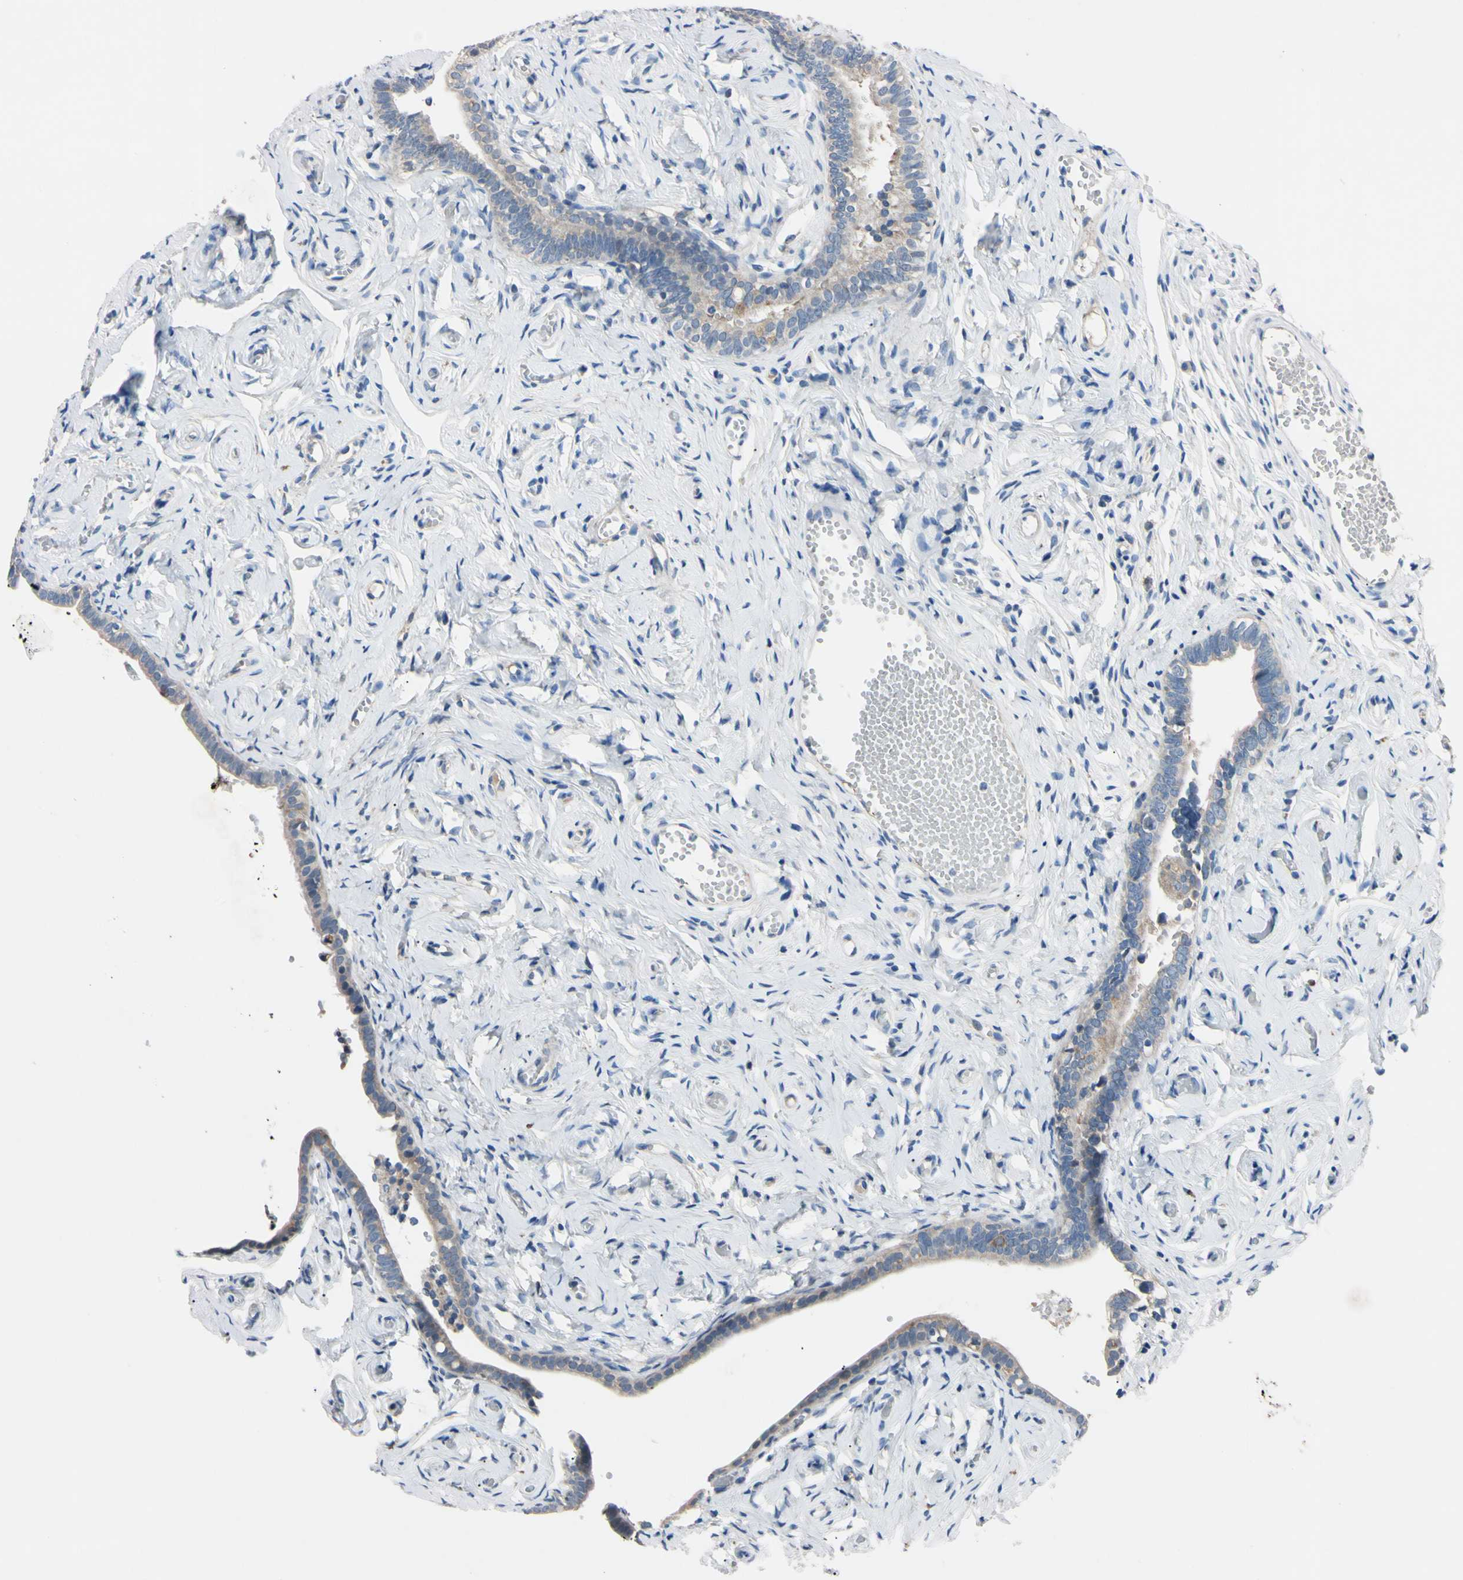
{"staining": {"intensity": "weak", "quantity": "25%-75%", "location": "cytoplasmic/membranous"}, "tissue": "fallopian tube", "cell_type": "Glandular cells", "image_type": "normal", "snomed": [{"axis": "morphology", "description": "Normal tissue, NOS"}, {"axis": "topography", "description": "Fallopian tube"}], "caption": "Fallopian tube stained with DAB immunohistochemistry (IHC) demonstrates low levels of weak cytoplasmic/membranous expression in about 25%-75% of glandular cells.", "gene": "PNKD", "patient": {"sex": "female", "age": 71}}